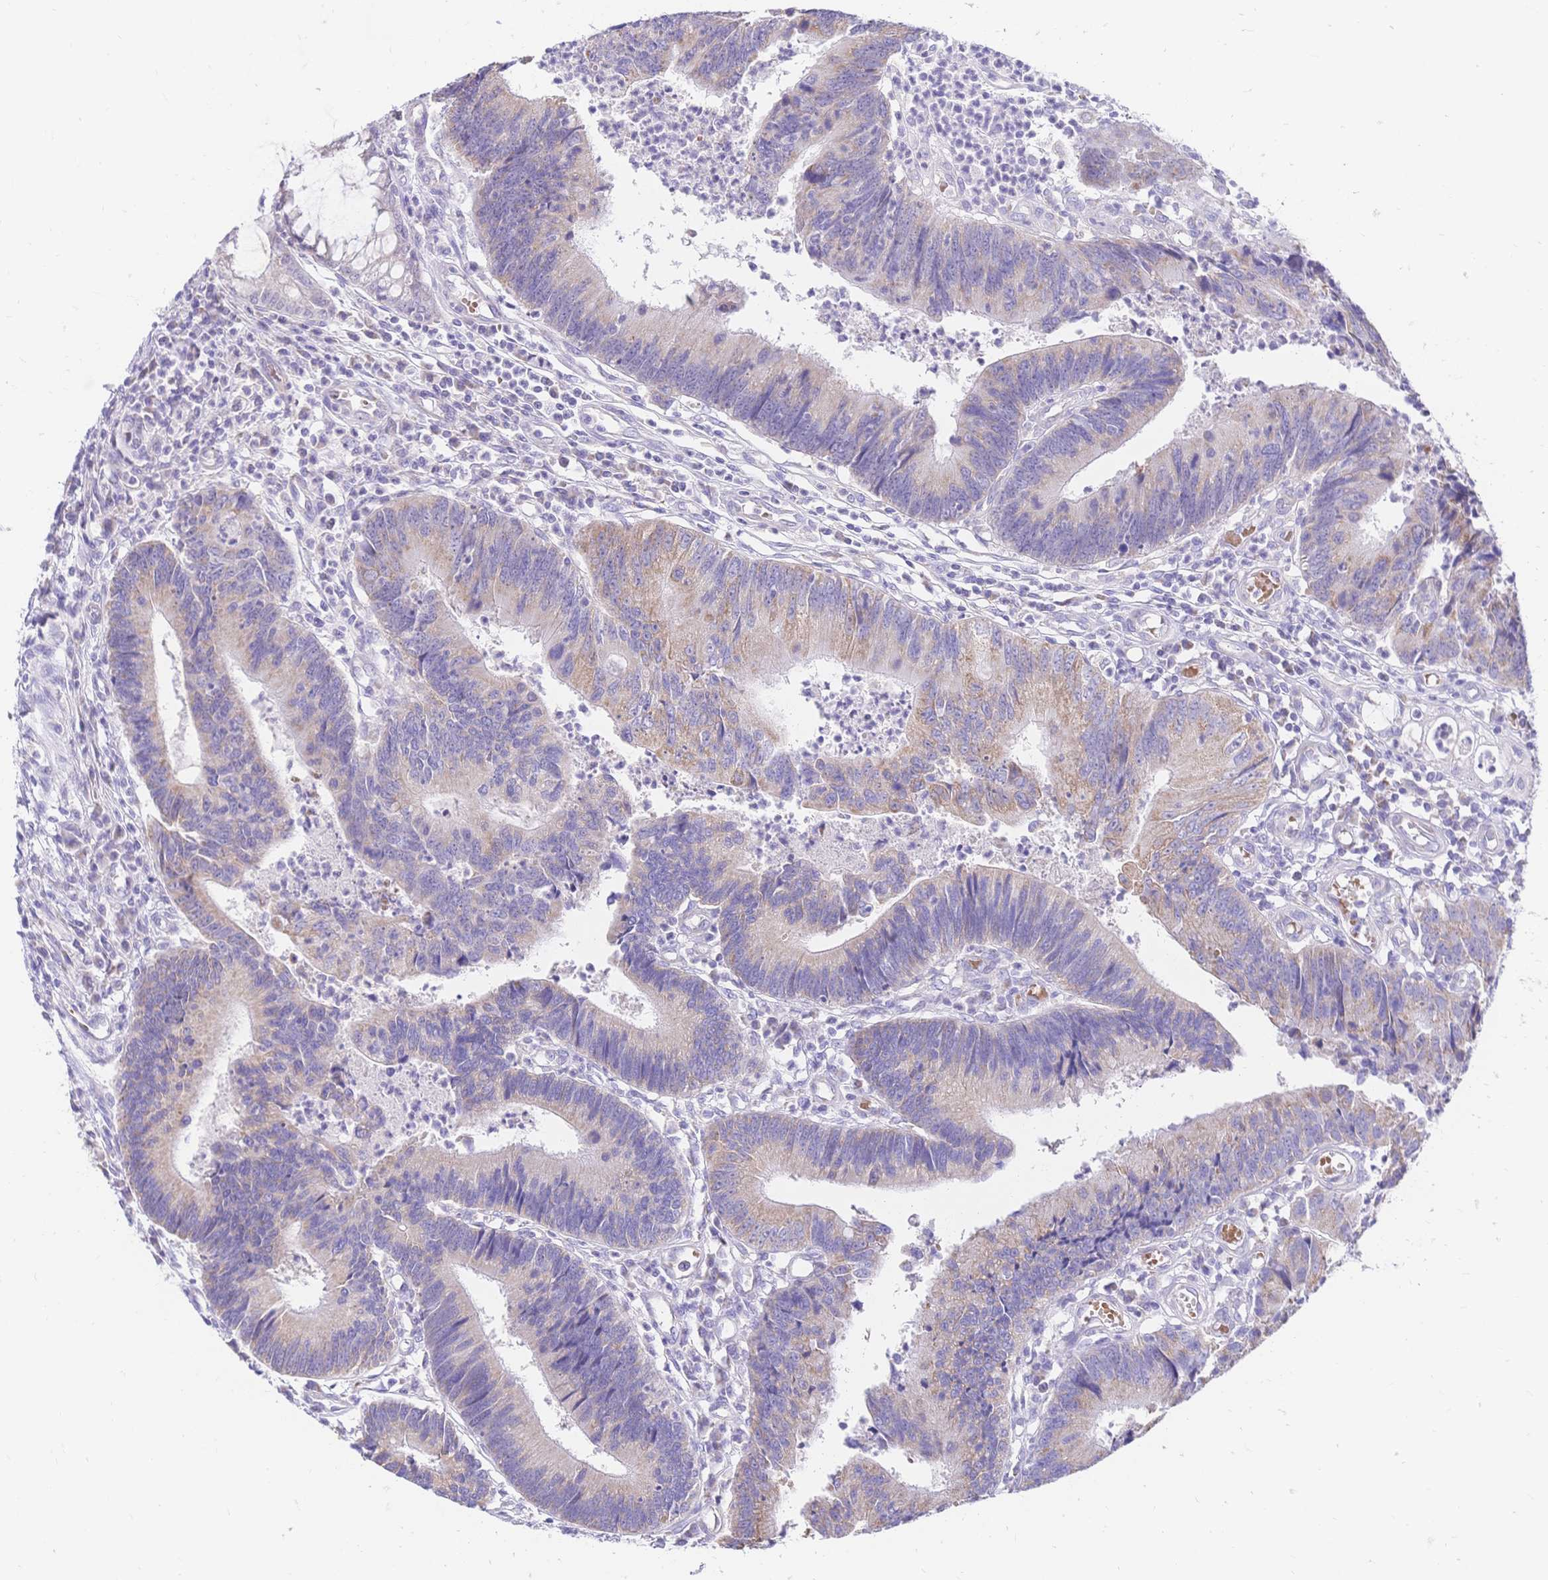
{"staining": {"intensity": "weak", "quantity": "25%-75%", "location": "cytoplasmic/membranous"}, "tissue": "colorectal cancer", "cell_type": "Tumor cells", "image_type": "cancer", "snomed": [{"axis": "morphology", "description": "Adenocarcinoma, NOS"}, {"axis": "topography", "description": "Colon"}], "caption": "A low amount of weak cytoplasmic/membranous staining is identified in approximately 25%-75% of tumor cells in colorectal cancer (adenocarcinoma) tissue.", "gene": "CLEC18B", "patient": {"sex": "female", "age": 67}}